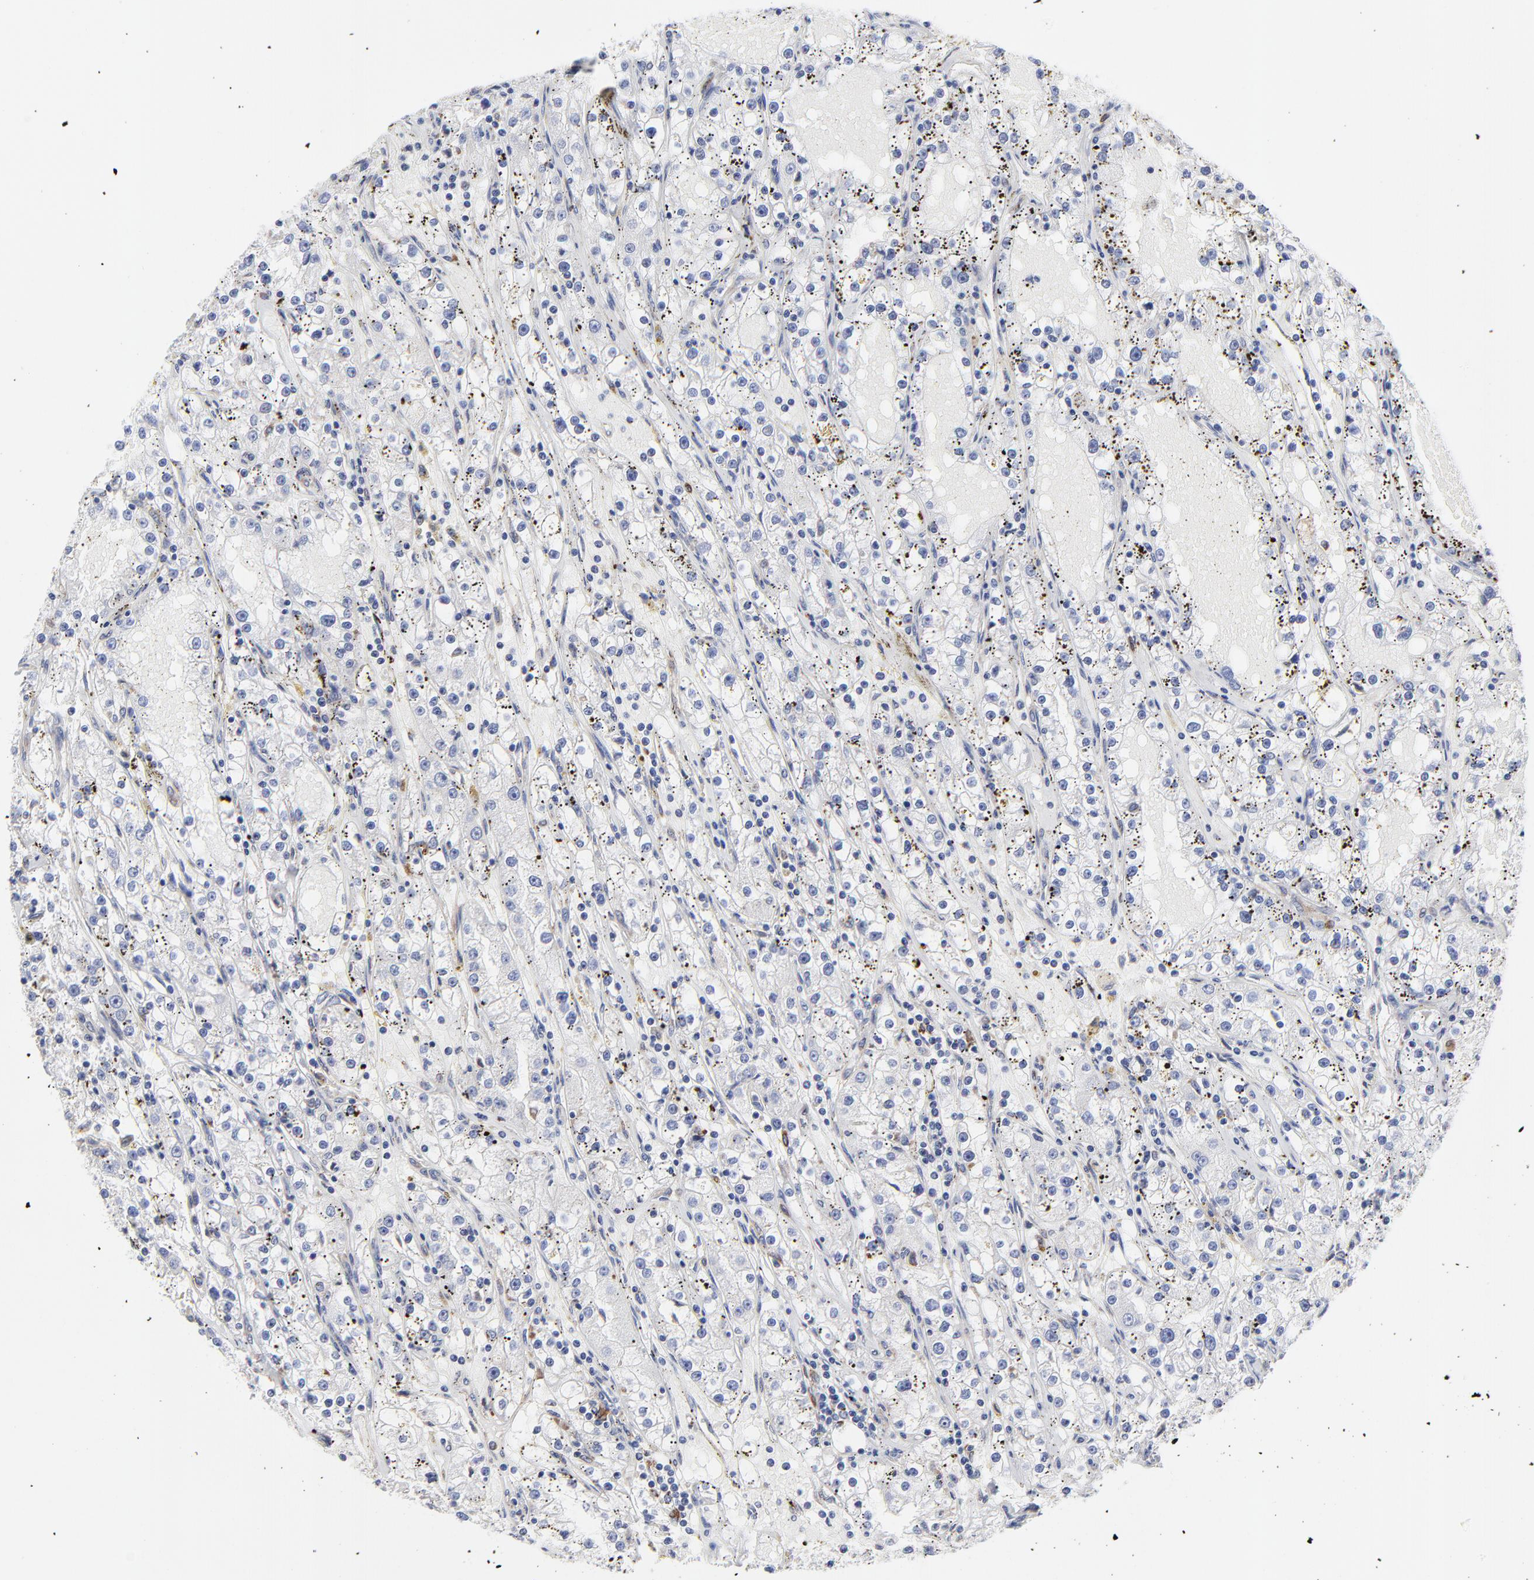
{"staining": {"intensity": "negative", "quantity": "none", "location": "none"}, "tissue": "renal cancer", "cell_type": "Tumor cells", "image_type": "cancer", "snomed": [{"axis": "morphology", "description": "Adenocarcinoma, NOS"}, {"axis": "topography", "description": "Kidney"}], "caption": "The immunohistochemistry (IHC) micrograph has no significant staining in tumor cells of renal adenocarcinoma tissue.", "gene": "MOSPD2", "patient": {"sex": "male", "age": 56}}